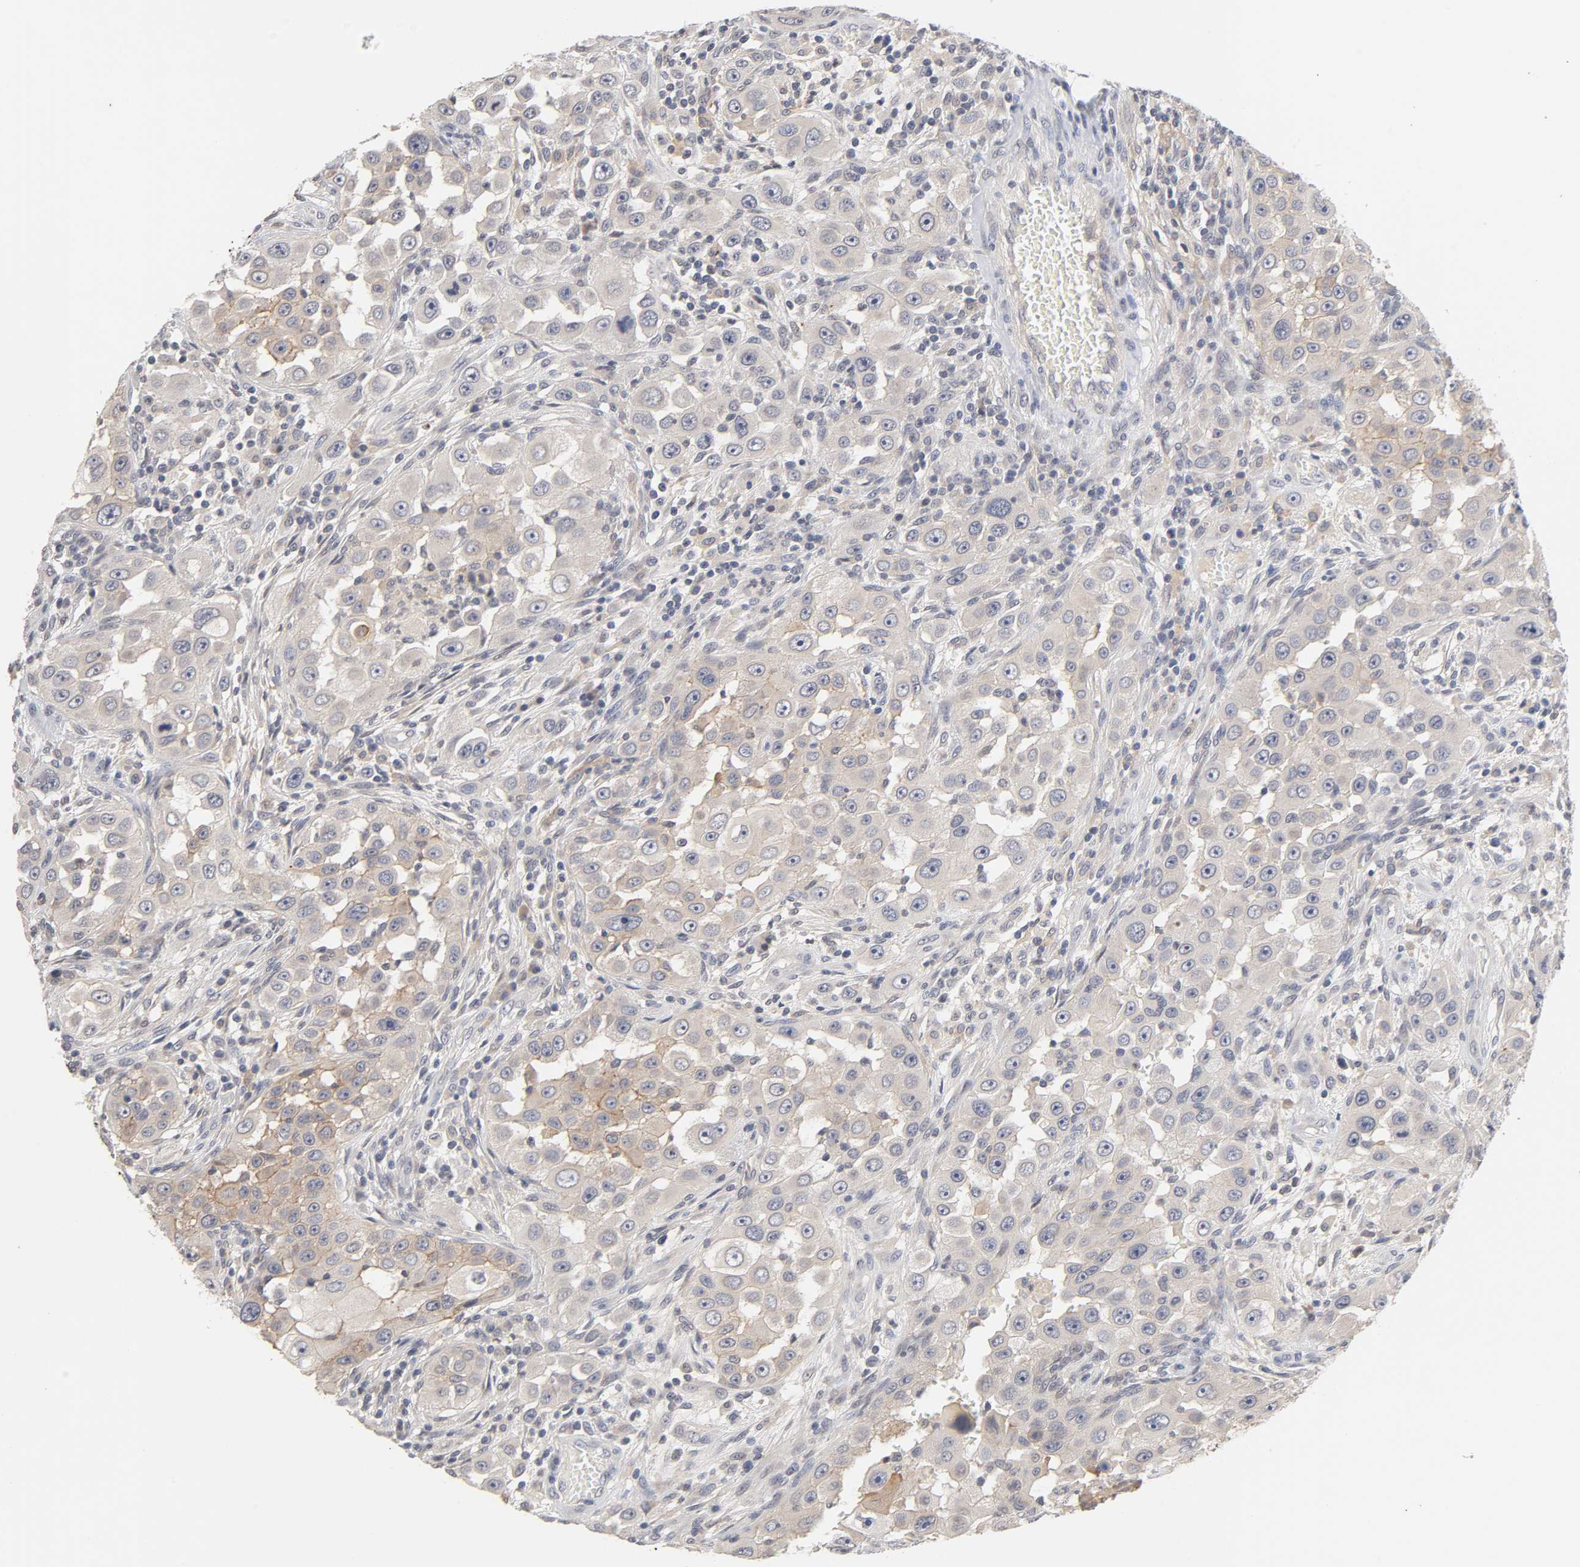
{"staining": {"intensity": "weak", "quantity": "<25%", "location": "cytoplasmic/membranous"}, "tissue": "head and neck cancer", "cell_type": "Tumor cells", "image_type": "cancer", "snomed": [{"axis": "morphology", "description": "Carcinoma, NOS"}, {"axis": "topography", "description": "Head-Neck"}], "caption": "The micrograph exhibits no staining of tumor cells in head and neck carcinoma.", "gene": "CXADR", "patient": {"sex": "male", "age": 87}}